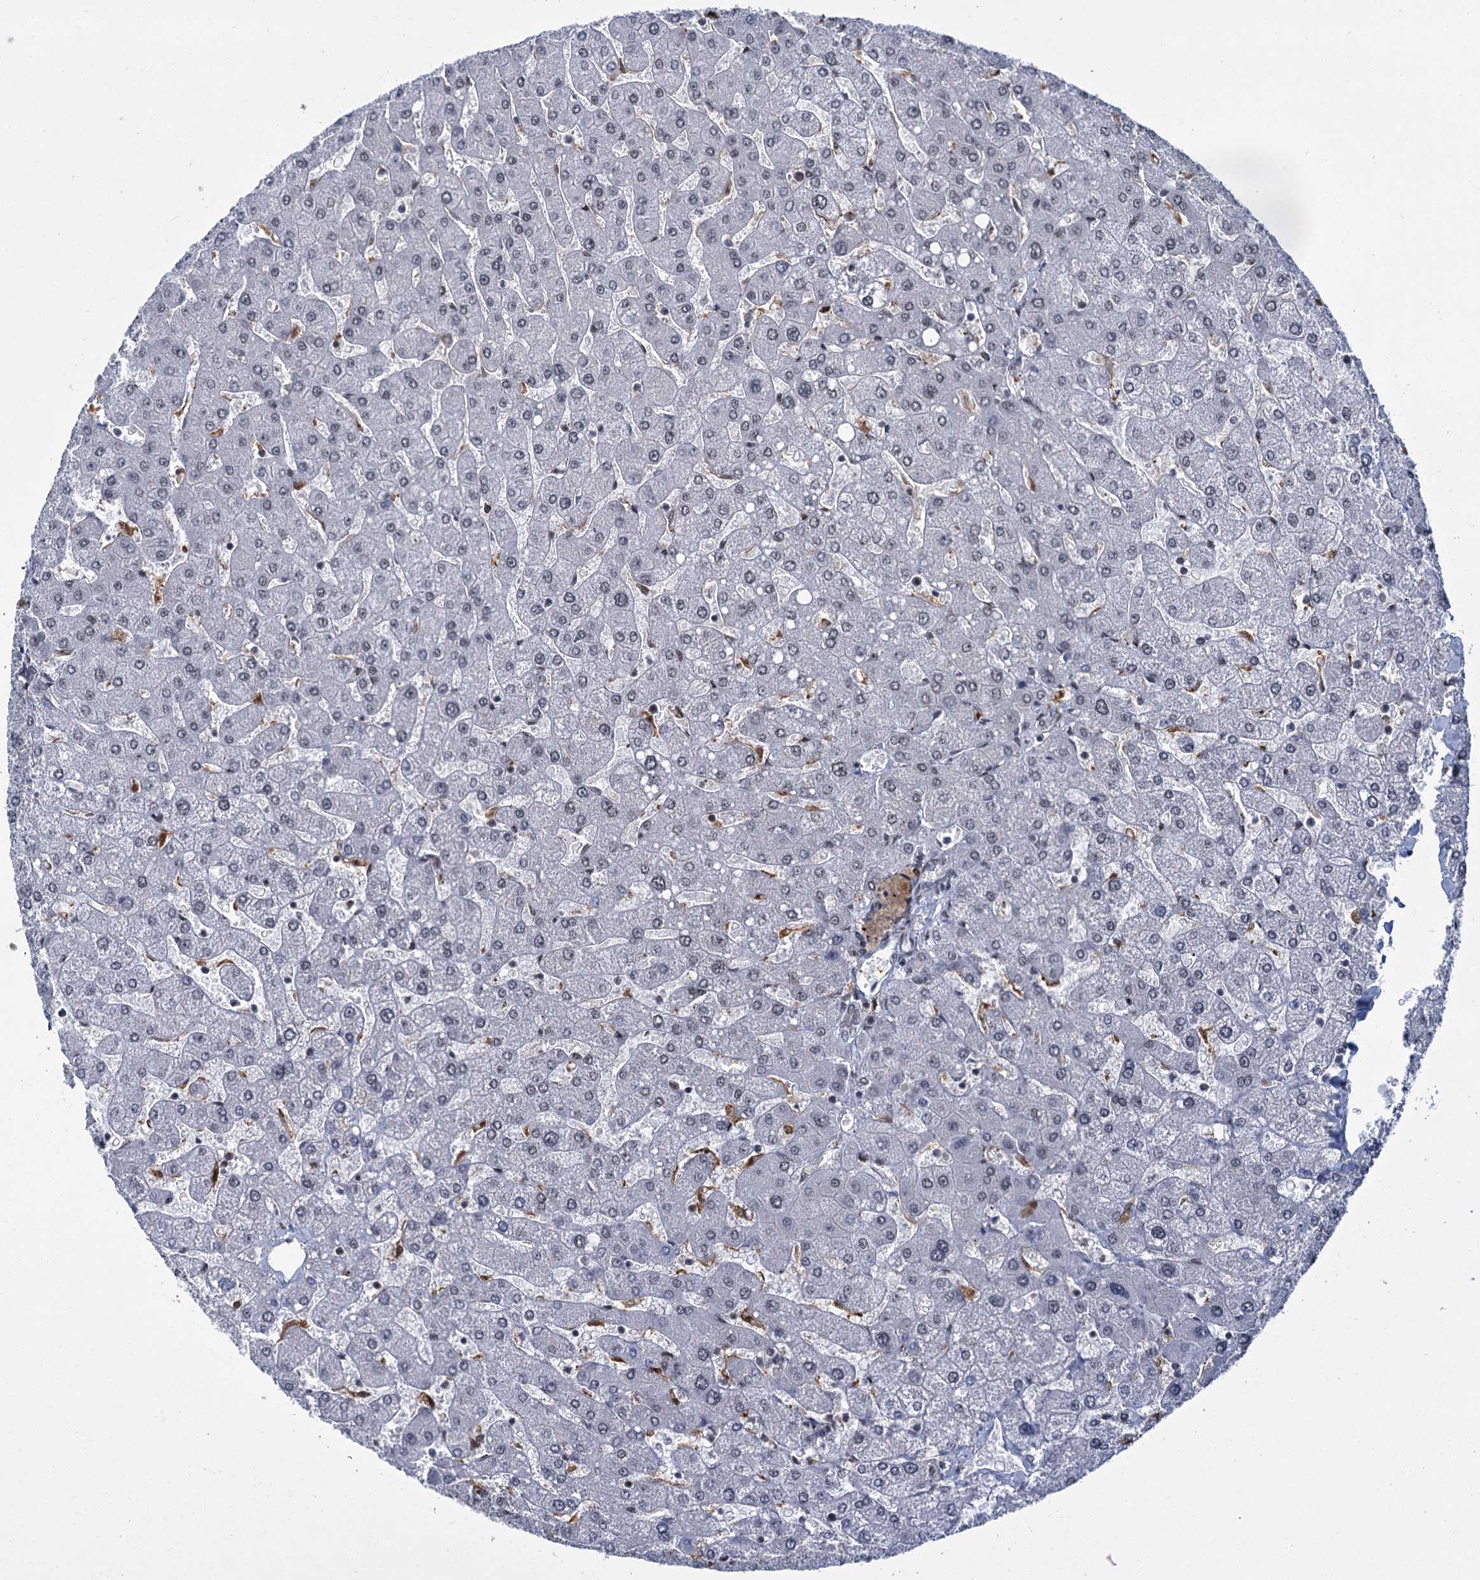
{"staining": {"intensity": "weak", "quantity": "25%-75%", "location": "nuclear"}, "tissue": "liver", "cell_type": "Hepatocytes", "image_type": "normal", "snomed": [{"axis": "morphology", "description": "Normal tissue, NOS"}, {"axis": "topography", "description": "Liver"}], "caption": "Immunohistochemistry image of benign liver: human liver stained using immunohistochemistry (IHC) demonstrates low levels of weak protein expression localized specifically in the nuclear of hepatocytes, appearing as a nuclear brown color.", "gene": "PPHLN1", "patient": {"sex": "male", "age": 55}}